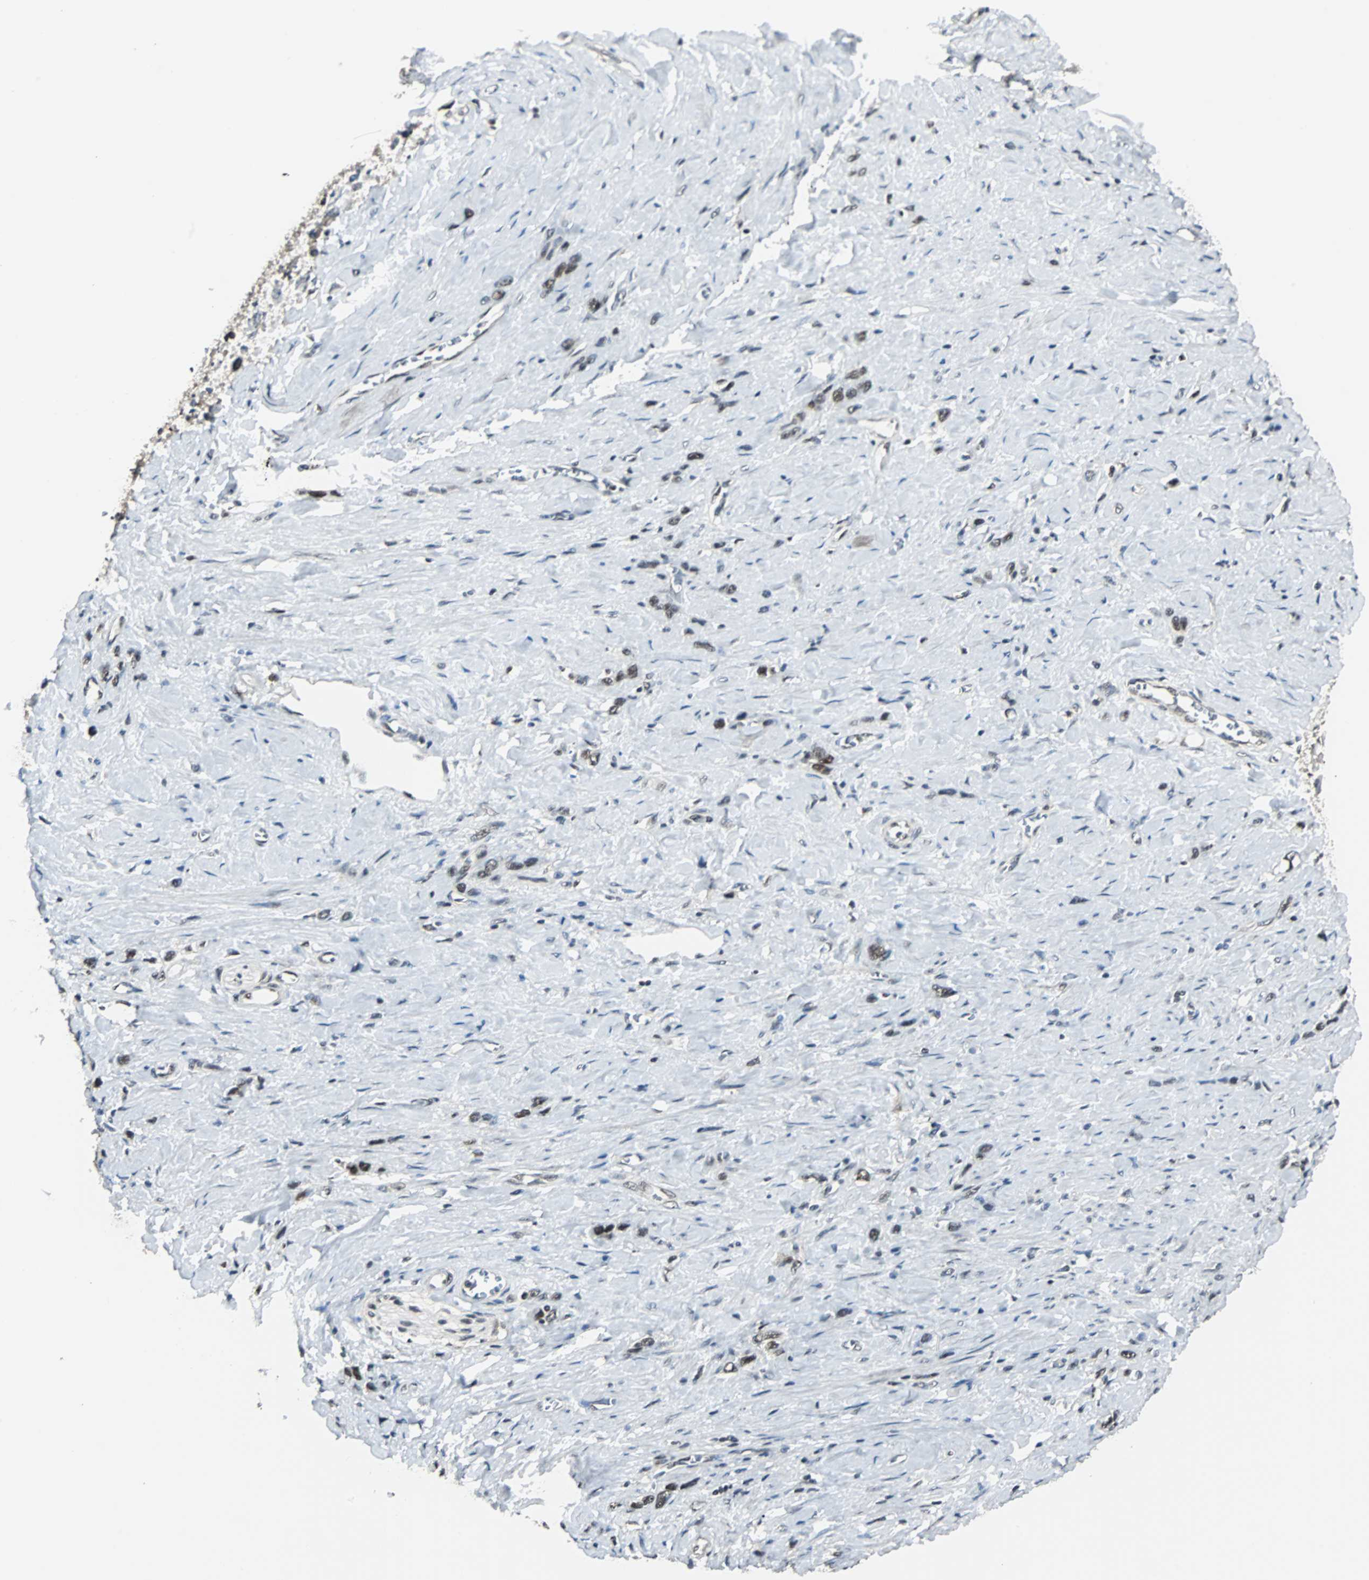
{"staining": {"intensity": "moderate", "quantity": "25%-75%", "location": "nuclear"}, "tissue": "stomach cancer", "cell_type": "Tumor cells", "image_type": "cancer", "snomed": [{"axis": "morphology", "description": "Normal tissue, NOS"}, {"axis": "morphology", "description": "Adenocarcinoma, NOS"}, {"axis": "morphology", "description": "Adenocarcinoma, High grade"}, {"axis": "topography", "description": "Stomach, upper"}, {"axis": "topography", "description": "Stomach"}], "caption": "IHC histopathology image of neoplastic tissue: human stomach adenocarcinoma (high-grade) stained using IHC reveals medium levels of moderate protein expression localized specifically in the nuclear of tumor cells, appearing as a nuclear brown color.", "gene": "MKX", "patient": {"sex": "female", "age": 65}}